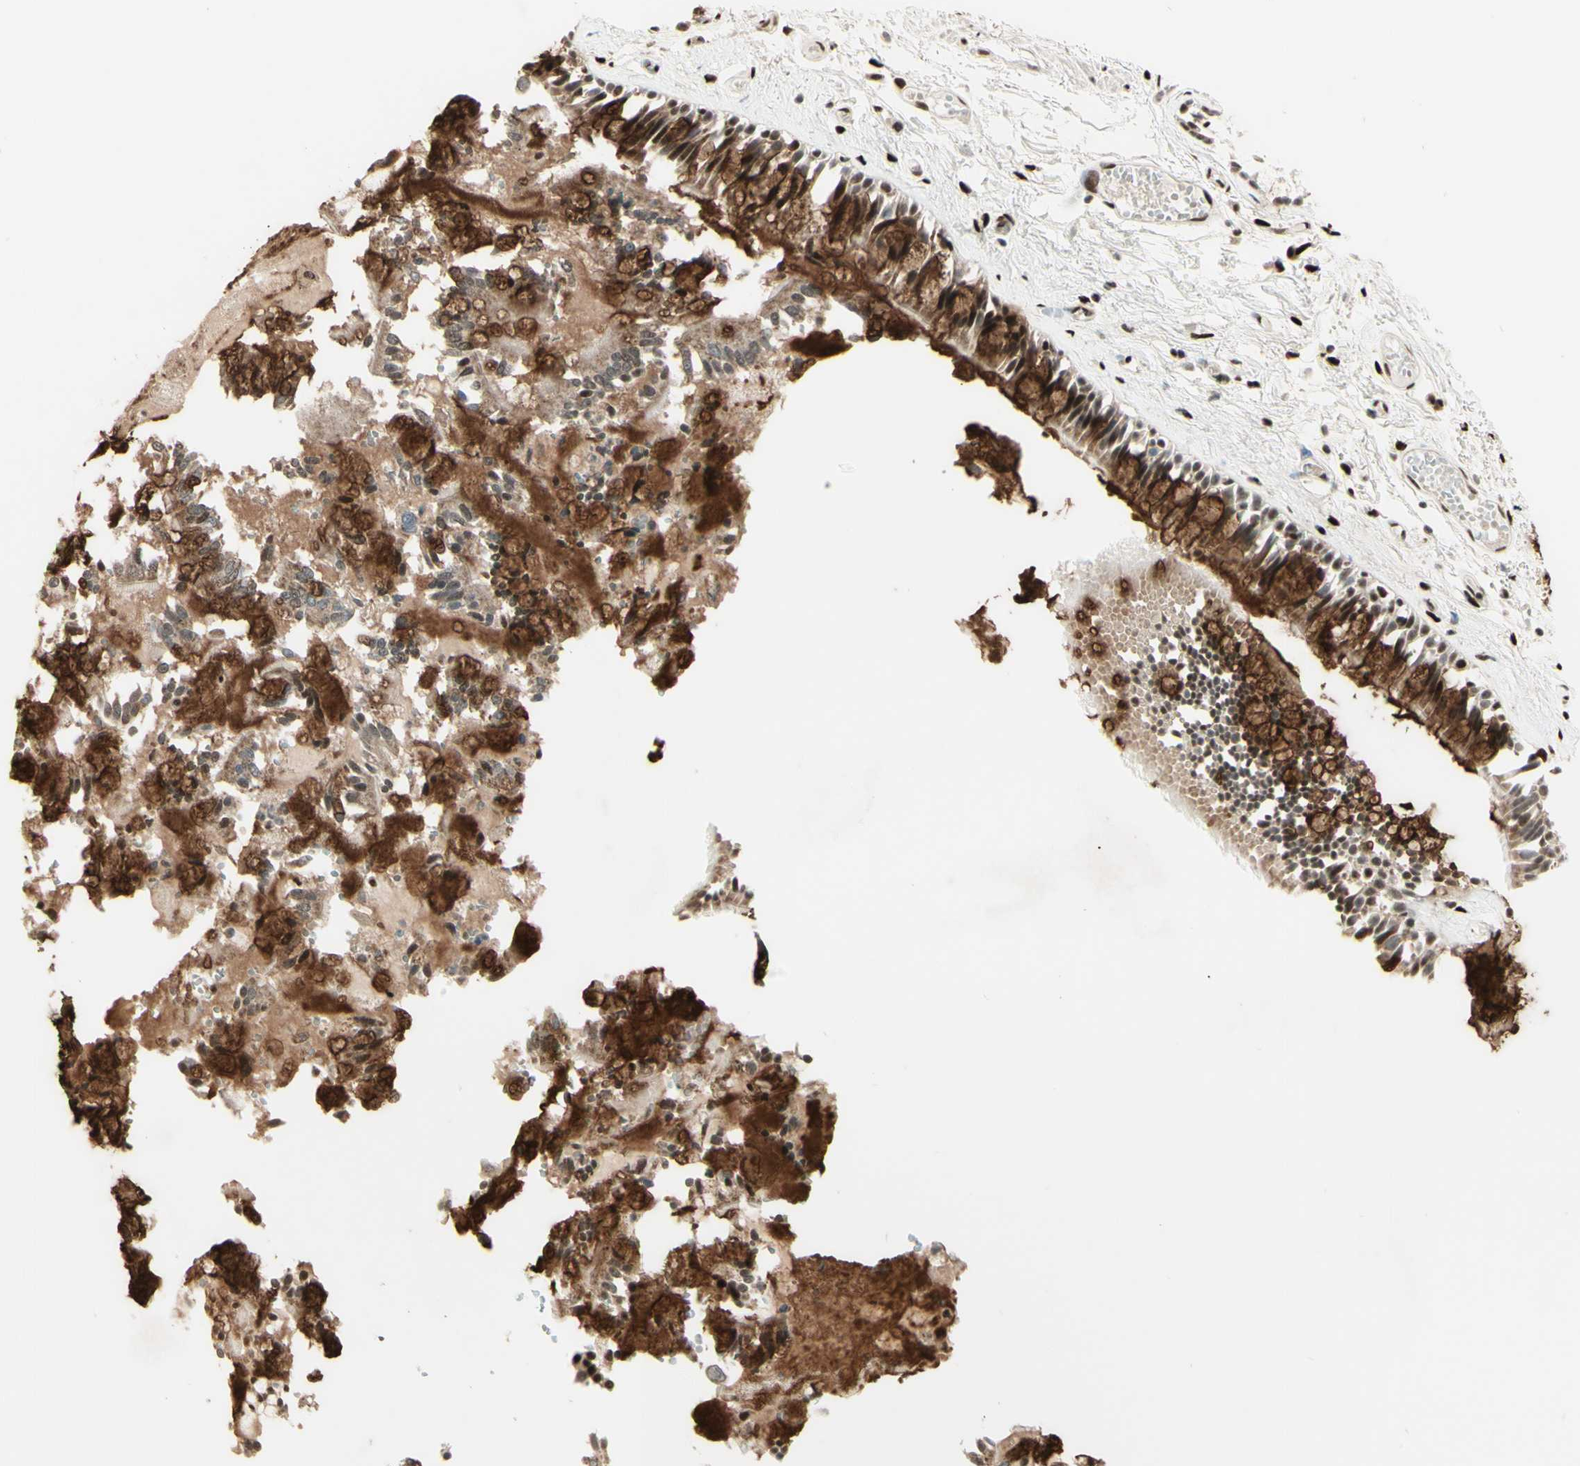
{"staining": {"intensity": "strong", "quantity": ">75%", "location": "cytoplasmic/membranous,nuclear"}, "tissue": "bronchus", "cell_type": "Respiratory epithelial cells", "image_type": "normal", "snomed": [{"axis": "morphology", "description": "Normal tissue, NOS"}, {"axis": "morphology", "description": "Inflammation, NOS"}, {"axis": "topography", "description": "Cartilage tissue"}, {"axis": "topography", "description": "Lung"}], "caption": "Respiratory epithelial cells display strong cytoplasmic/membranous,nuclear expression in about >75% of cells in normal bronchus. Using DAB (3,3'-diaminobenzidine) (brown) and hematoxylin (blue) stains, captured at high magnification using brightfield microscopy.", "gene": "NR3C1", "patient": {"sex": "male", "age": 71}}